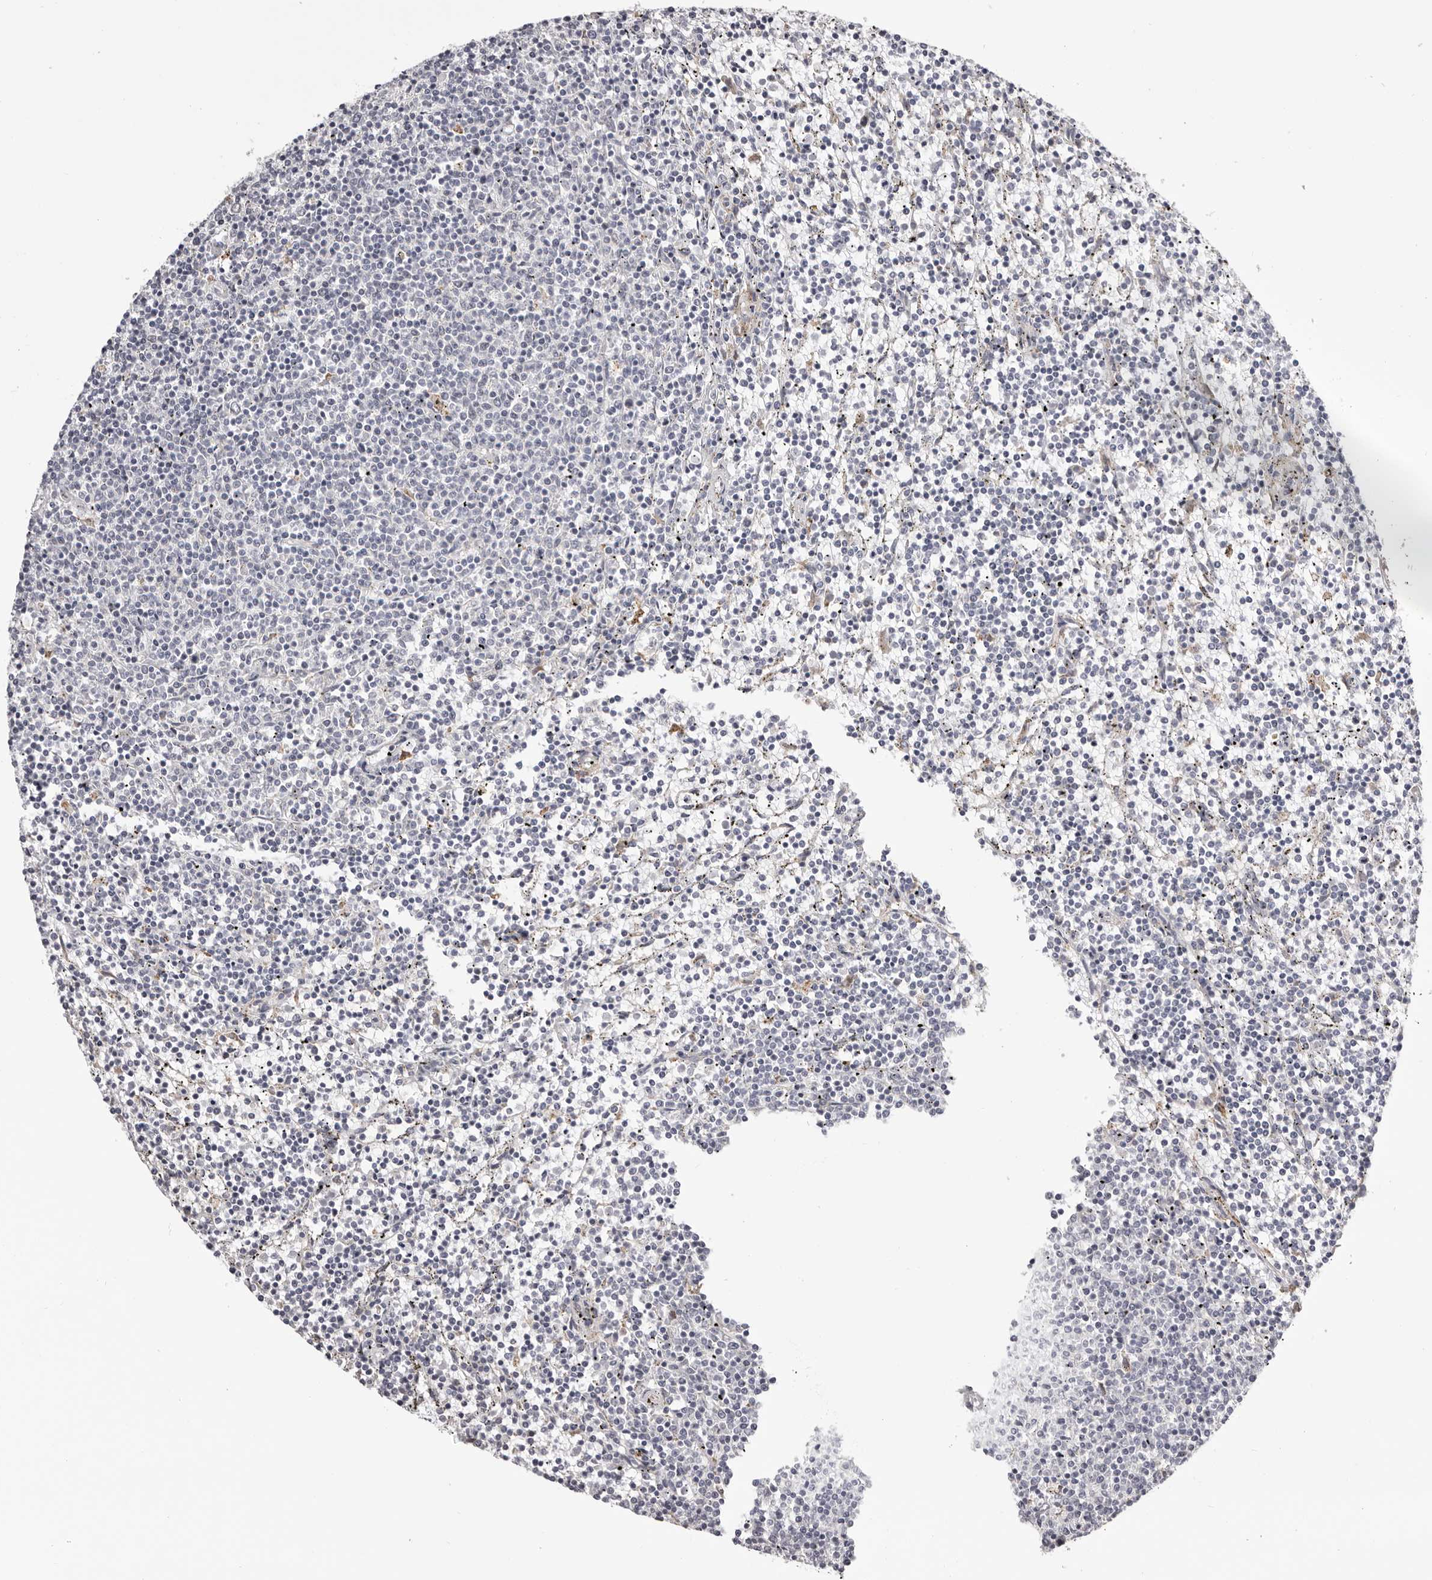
{"staining": {"intensity": "negative", "quantity": "none", "location": "none"}, "tissue": "lymphoma", "cell_type": "Tumor cells", "image_type": "cancer", "snomed": [{"axis": "morphology", "description": "Malignant lymphoma, non-Hodgkin's type, Low grade"}, {"axis": "topography", "description": "Spleen"}], "caption": "Tumor cells show no significant positivity in malignant lymphoma, non-Hodgkin's type (low-grade). (Brightfield microscopy of DAB IHC at high magnification).", "gene": "OTUD3", "patient": {"sex": "female", "age": 50}}